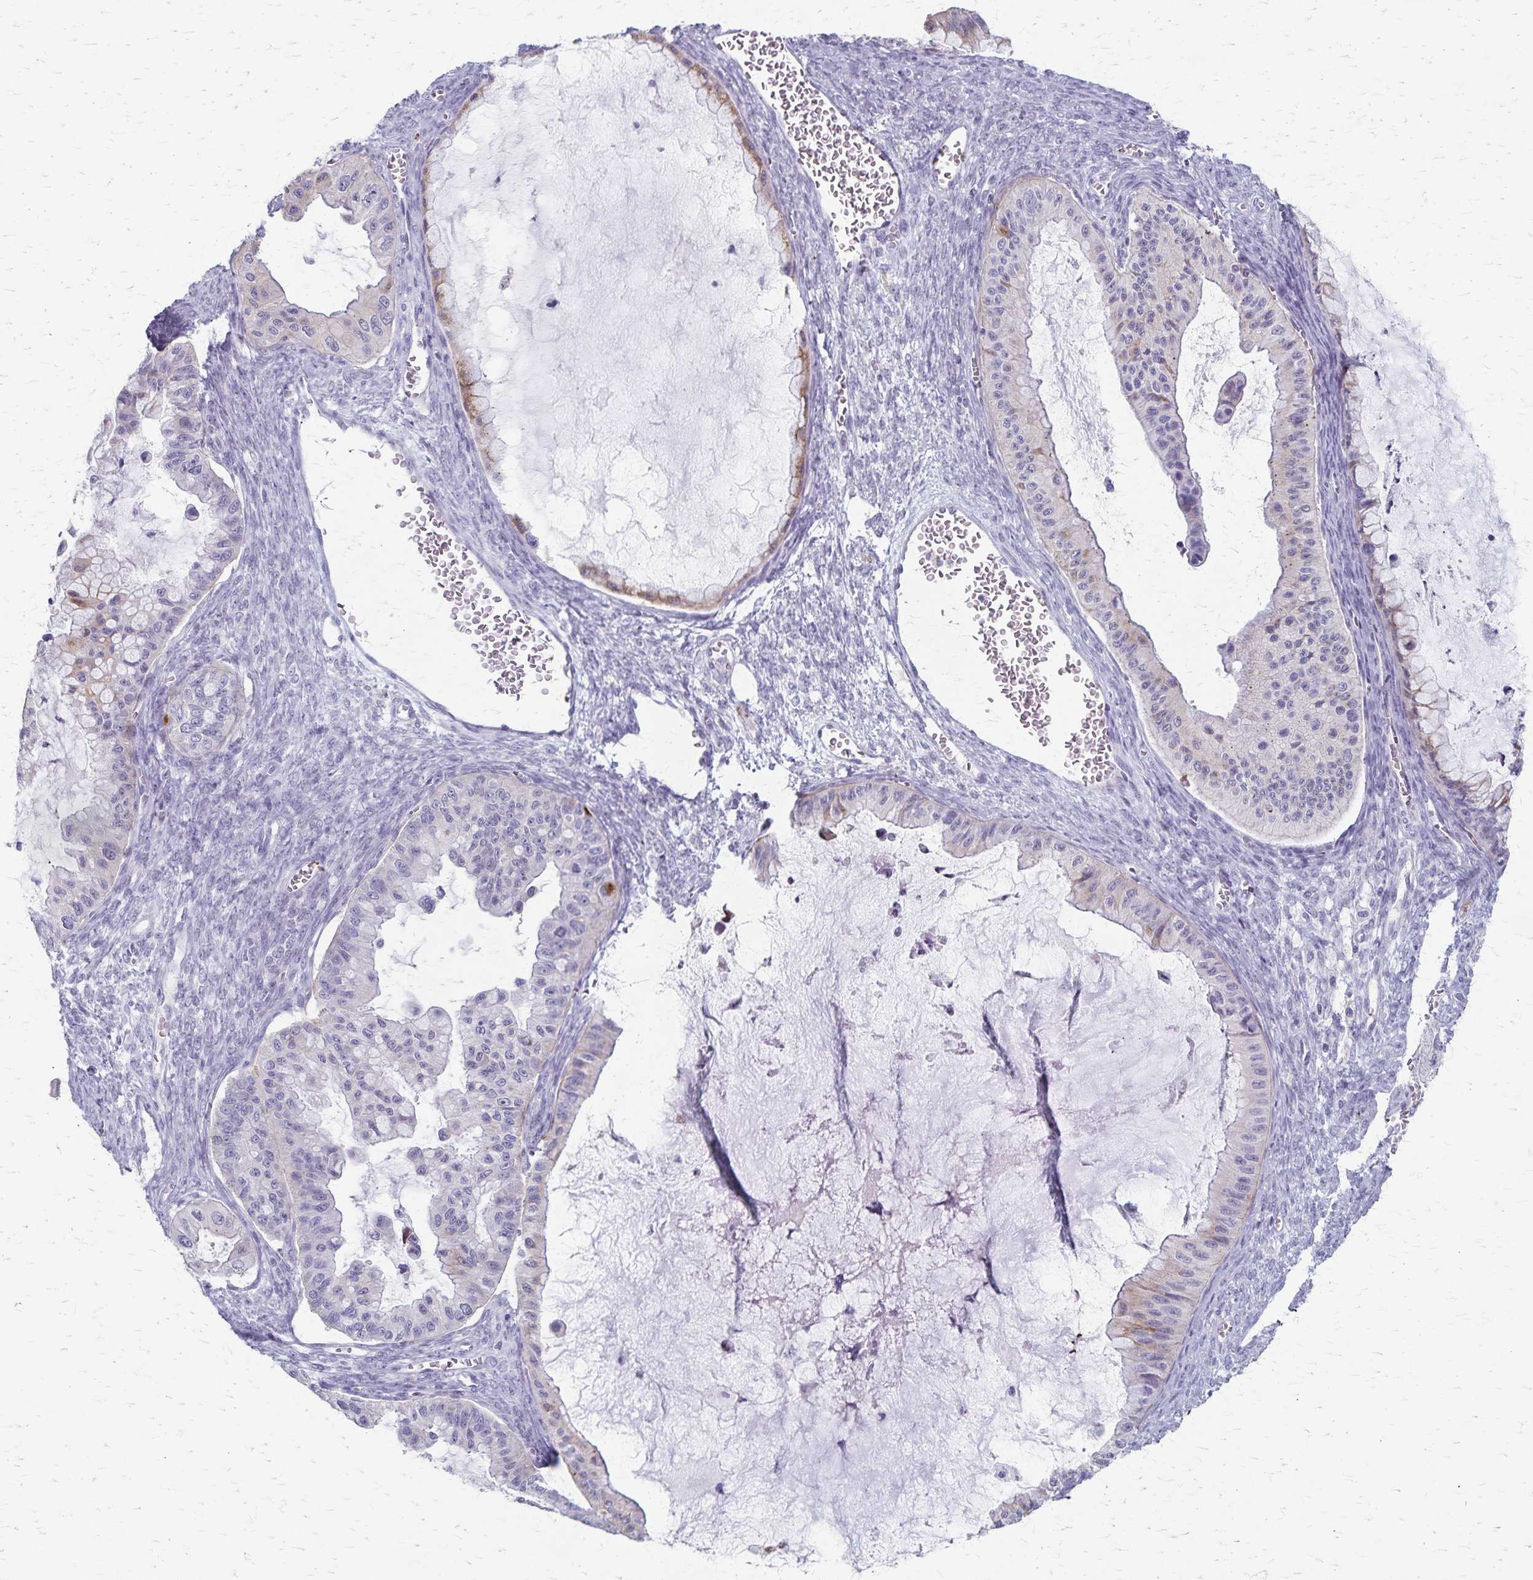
{"staining": {"intensity": "moderate", "quantity": "<25%", "location": "cytoplasmic/membranous"}, "tissue": "ovarian cancer", "cell_type": "Tumor cells", "image_type": "cancer", "snomed": [{"axis": "morphology", "description": "Cystadenocarcinoma, mucinous, NOS"}, {"axis": "topography", "description": "Ovary"}], "caption": "Ovarian cancer stained for a protein (brown) exhibits moderate cytoplasmic/membranous positive positivity in about <25% of tumor cells.", "gene": "RASL10B", "patient": {"sex": "female", "age": 72}}